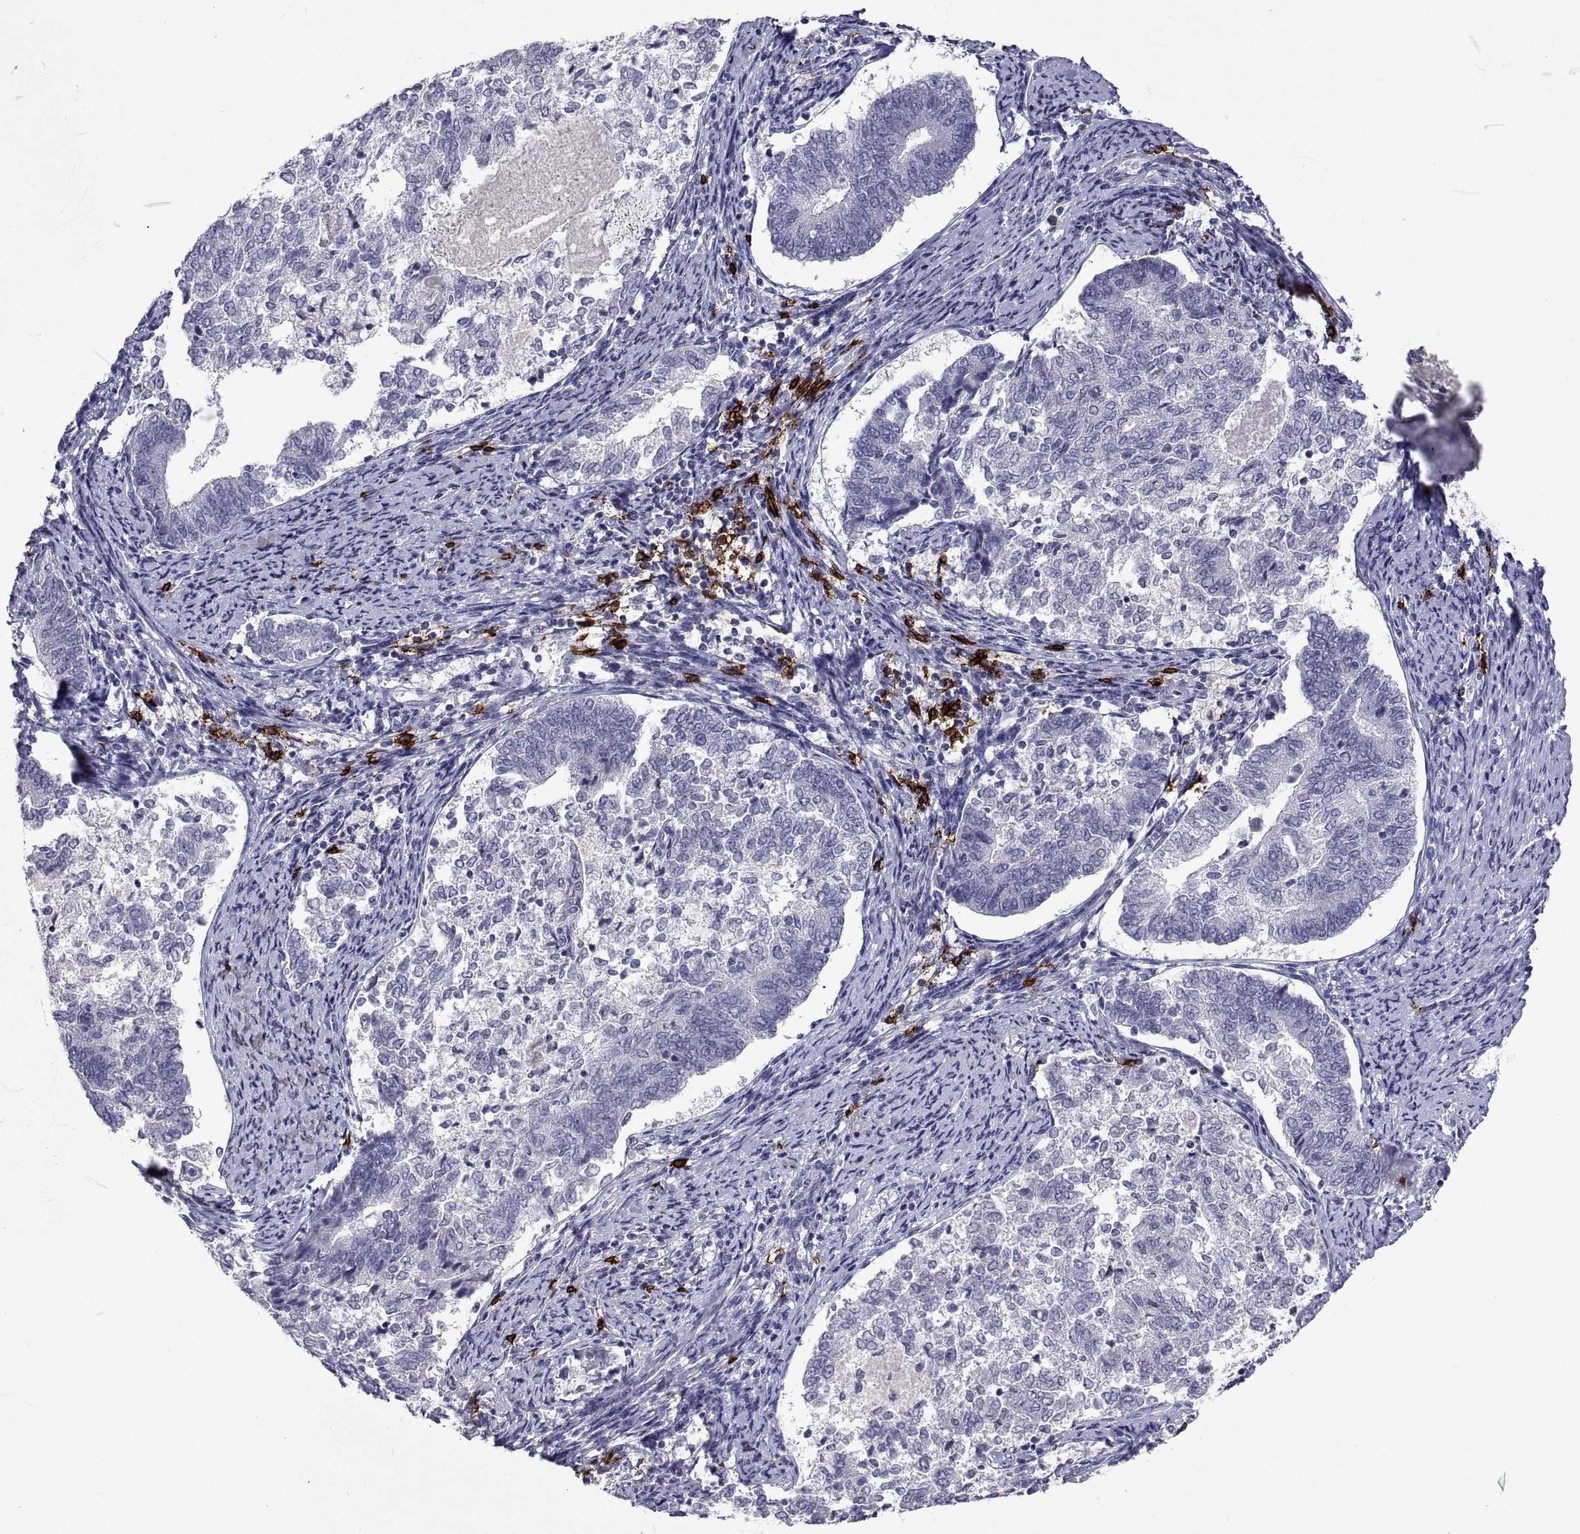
{"staining": {"intensity": "negative", "quantity": "none", "location": "none"}, "tissue": "endometrial cancer", "cell_type": "Tumor cells", "image_type": "cancer", "snomed": [{"axis": "morphology", "description": "Adenocarcinoma, NOS"}, {"axis": "topography", "description": "Endometrium"}], "caption": "Adenocarcinoma (endometrial) stained for a protein using immunohistochemistry (IHC) demonstrates no positivity tumor cells.", "gene": "MS4A1", "patient": {"sex": "female", "age": 65}}